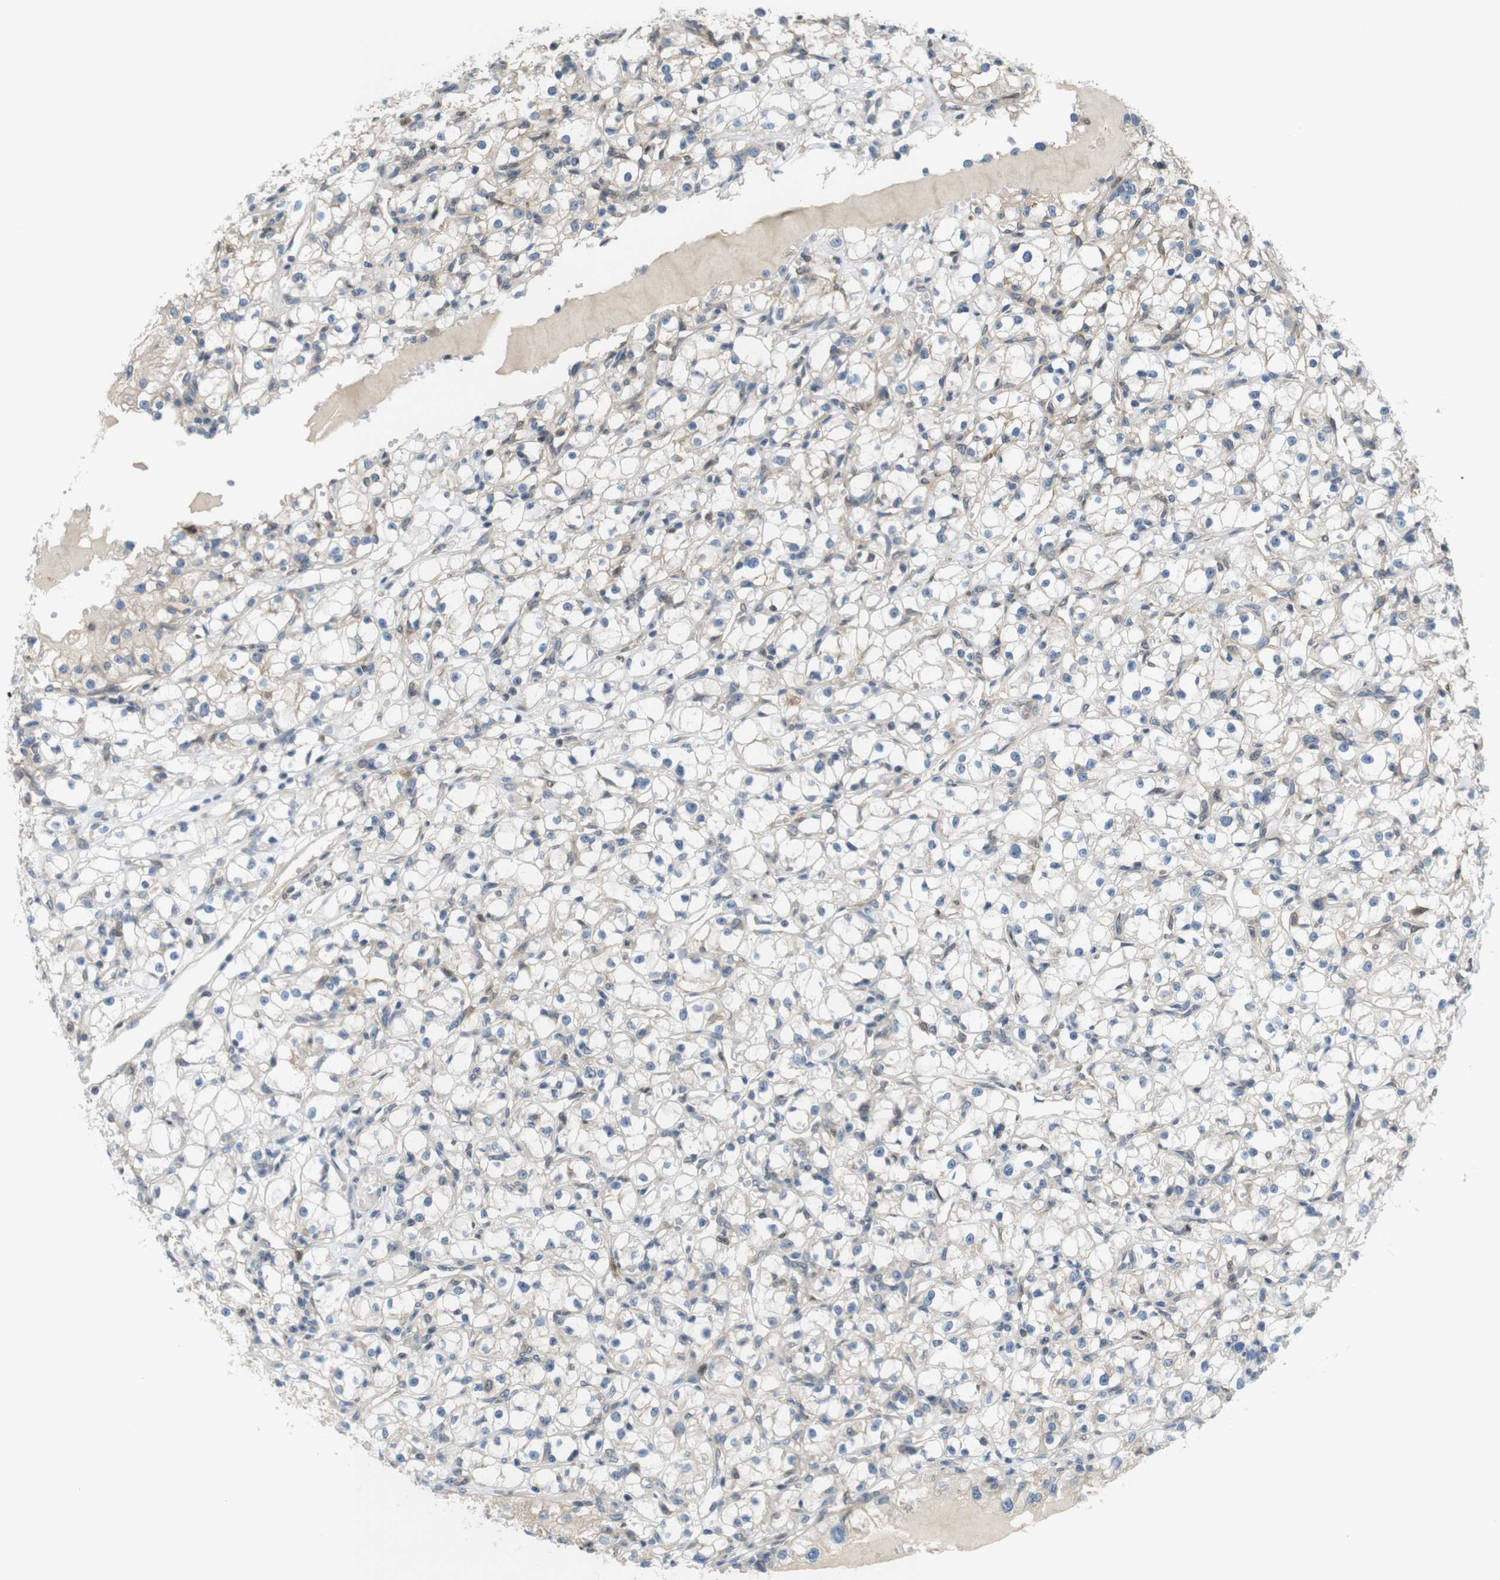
{"staining": {"intensity": "weak", "quantity": "<25%", "location": "cytoplasmic/membranous"}, "tissue": "renal cancer", "cell_type": "Tumor cells", "image_type": "cancer", "snomed": [{"axis": "morphology", "description": "Adenocarcinoma, NOS"}, {"axis": "topography", "description": "Kidney"}], "caption": "IHC micrograph of neoplastic tissue: adenocarcinoma (renal) stained with DAB (3,3'-diaminobenzidine) reveals no significant protein positivity in tumor cells.", "gene": "PCDH10", "patient": {"sex": "male", "age": 56}}